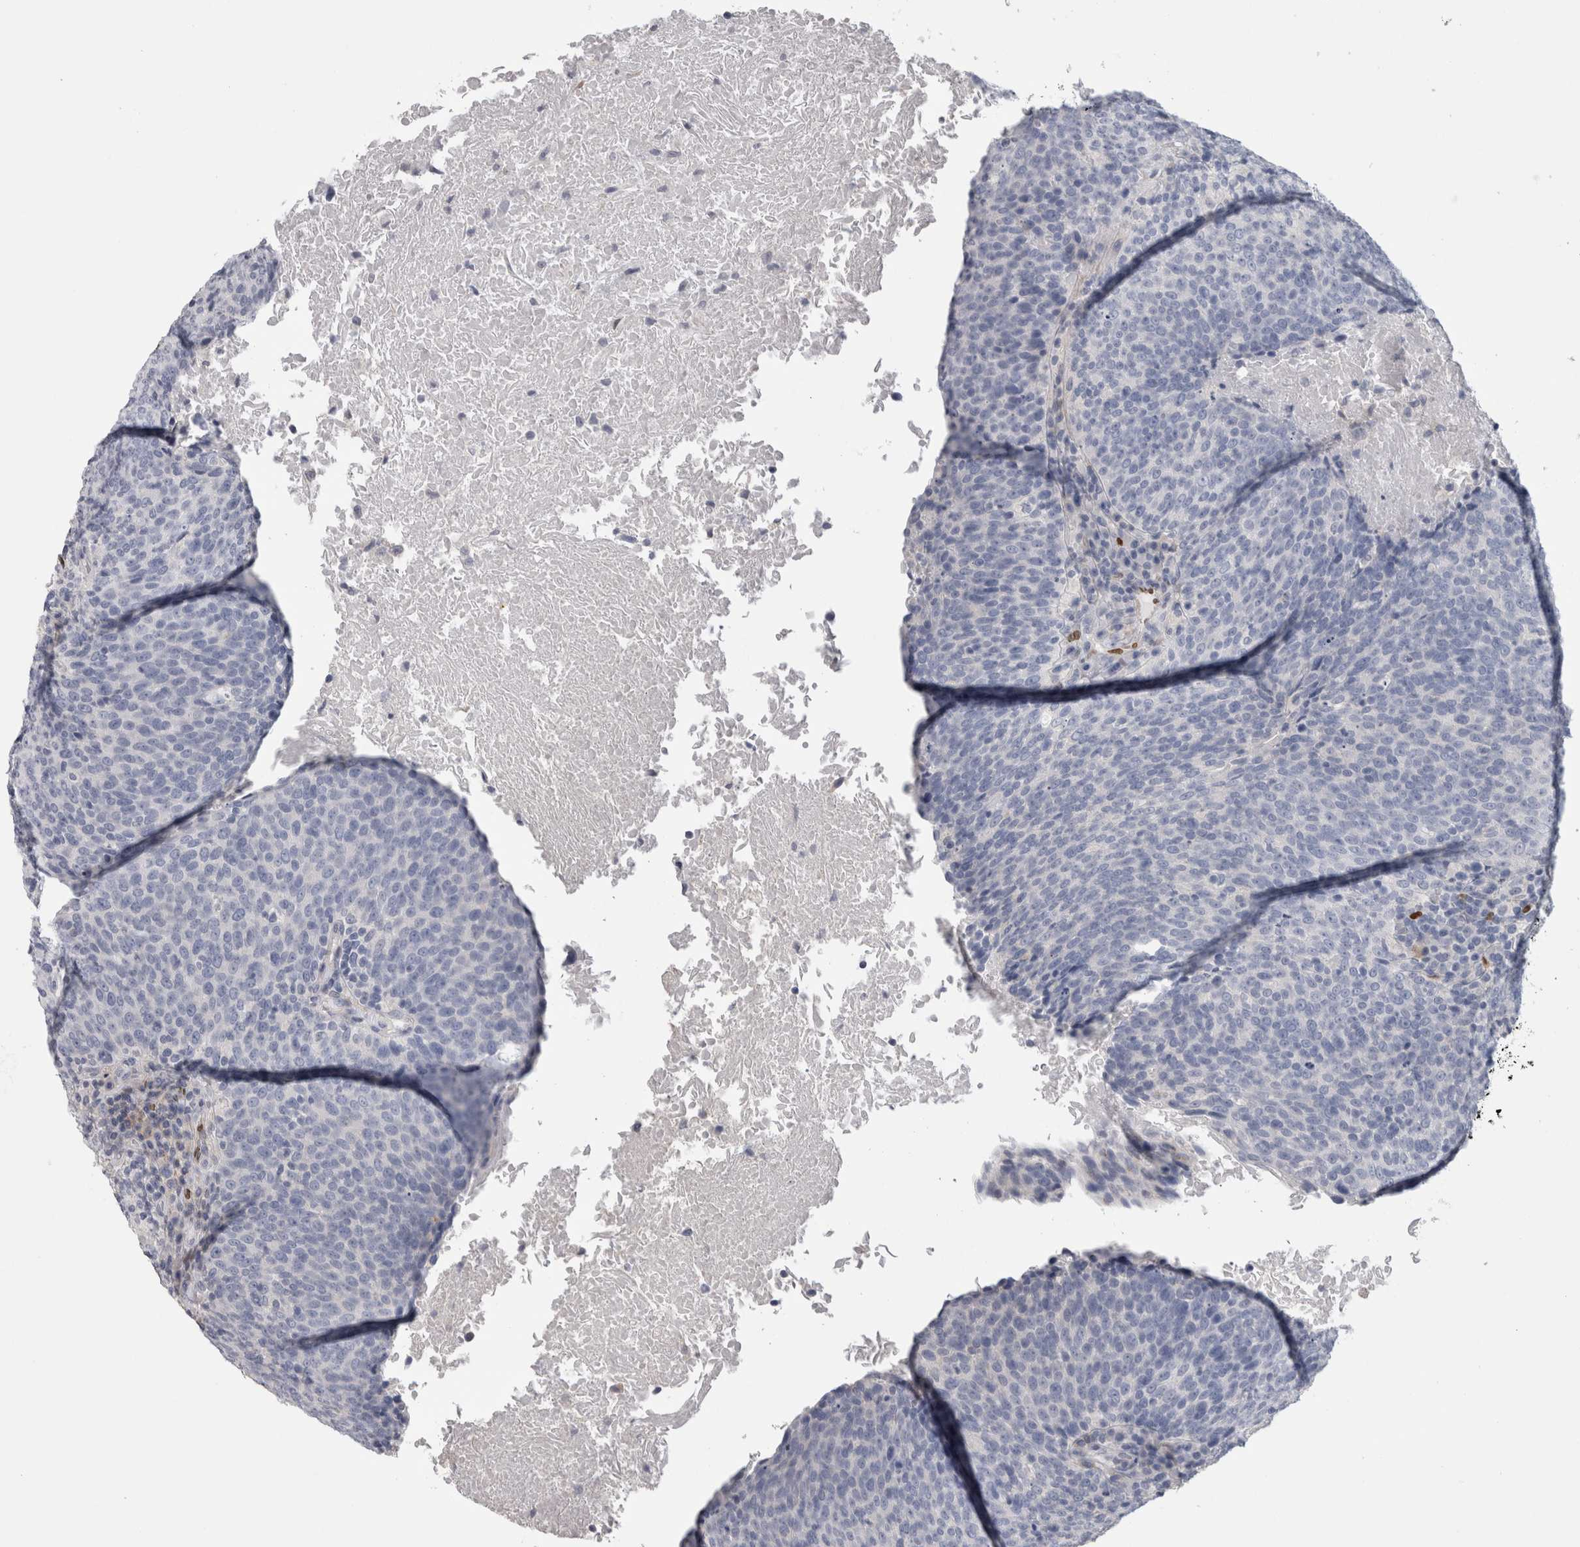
{"staining": {"intensity": "negative", "quantity": "none", "location": "none"}, "tissue": "head and neck cancer", "cell_type": "Tumor cells", "image_type": "cancer", "snomed": [{"axis": "morphology", "description": "Squamous cell carcinoma, NOS"}, {"axis": "morphology", "description": "Squamous cell carcinoma, metastatic, NOS"}, {"axis": "topography", "description": "Lymph node"}, {"axis": "topography", "description": "Head-Neck"}], "caption": "Immunohistochemistry (IHC) histopathology image of neoplastic tissue: human head and neck metastatic squamous cell carcinoma stained with DAB demonstrates no significant protein staining in tumor cells.", "gene": "IL33", "patient": {"sex": "male", "age": 62}}